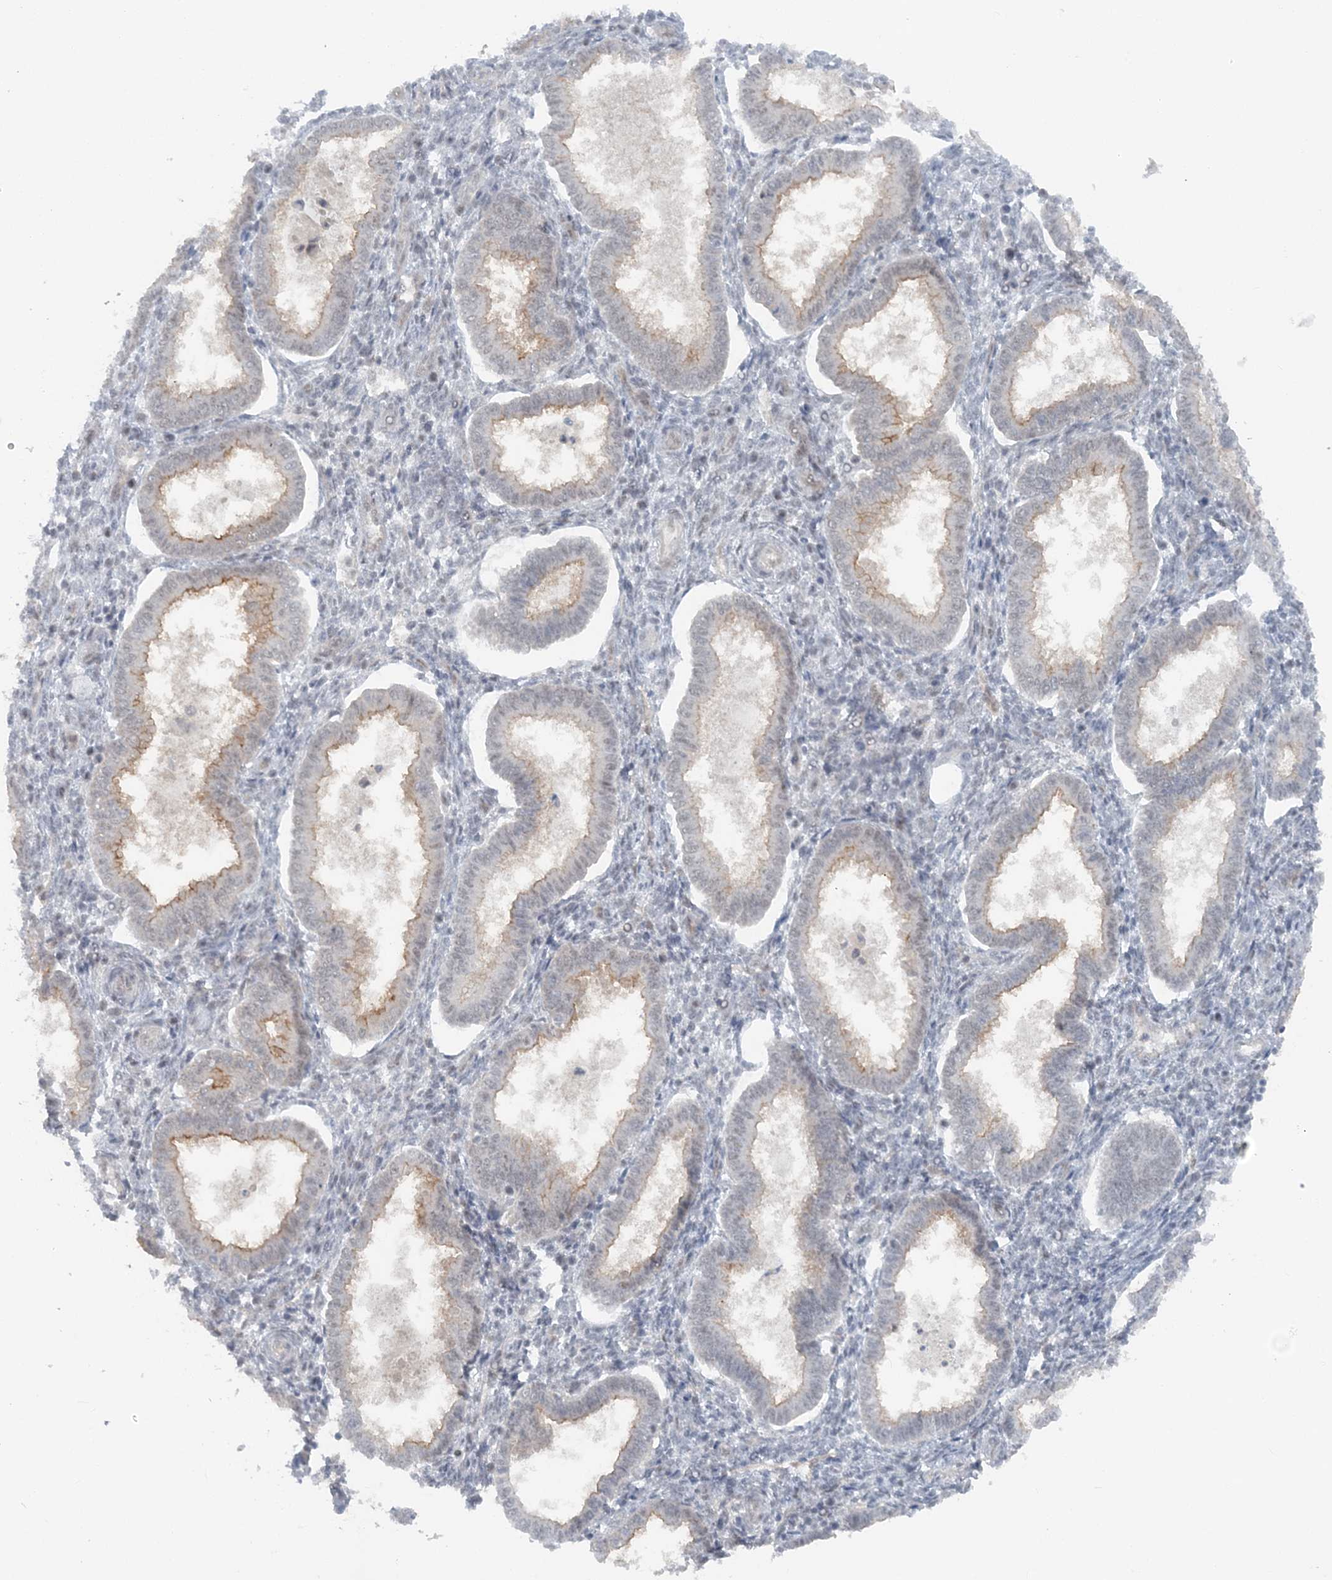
{"staining": {"intensity": "negative", "quantity": "none", "location": "none"}, "tissue": "endometrium", "cell_type": "Cells in endometrial stroma", "image_type": "normal", "snomed": [{"axis": "morphology", "description": "Normal tissue, NOS"}, {"axis": "topography", "description": "Endometrium"}], "caption": "High magnification brightfield microscopy of normal endometrium stained with DAB (3,3'-diaminobenzidine) (brown) and counterstained with hematoxylin (blue): cells in endometrial stroma show no significant staining. (DAB immunohistochemistry, high magnification).", "gene": "ATP11A", "patient": {"sex": "female", "age": 24}}